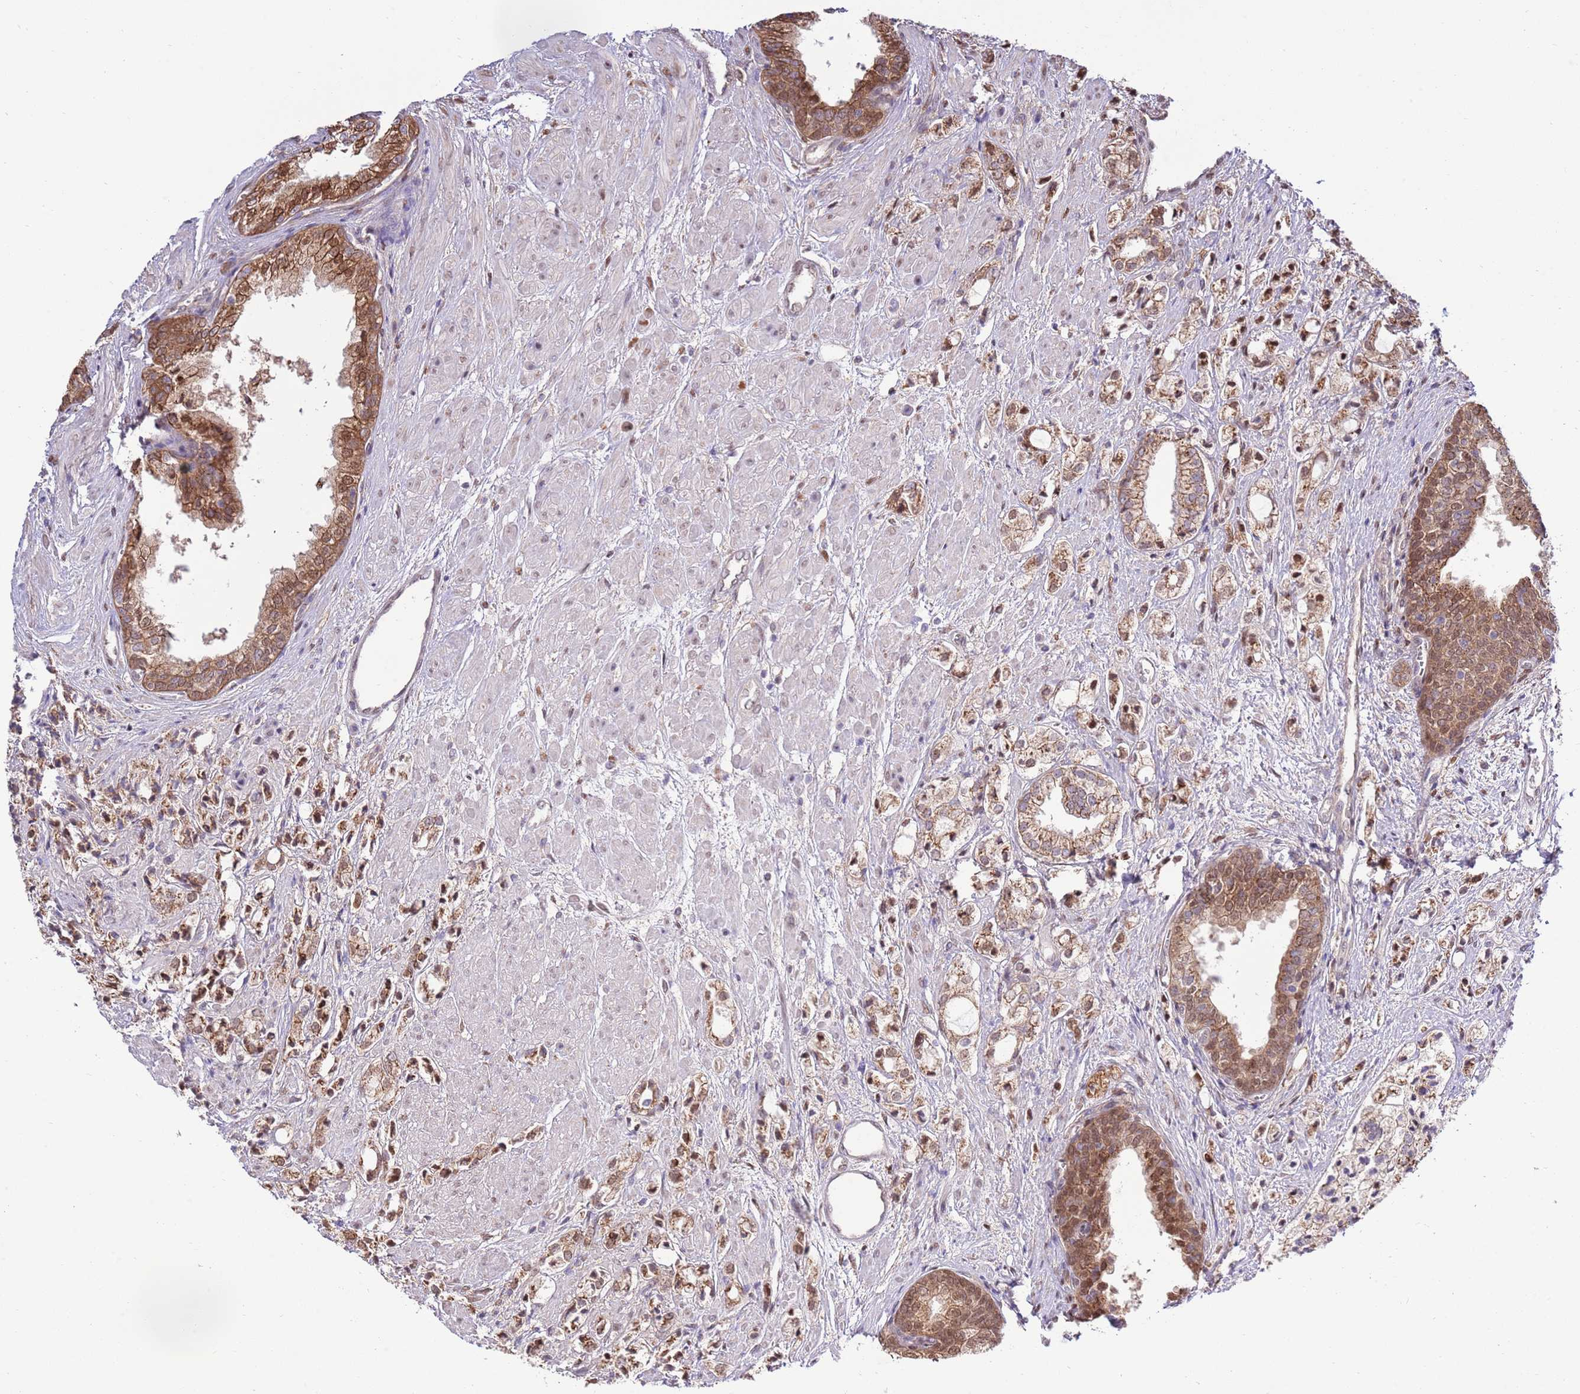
{"staining": {"intensity": "moderate", "quantity": ">75%", "location": "cytoplasmic/membranous,nuclear"}, "tissue": "prostate cancer", "cell_type": "Tumor cells", "image_type": "cancer", "snomed": [{"axis": "morphology", "description": "Adenocarcinoma, High grade"}, {"axis": "topography", "description": "Prostate"}], "caption": "Immunohistochemical staining of human prostate cancer shows moderate cytoplasmic/membranous and nuclear protein staining in about >75% of tumor cells. Nuclei are stained in blue.", "gene": "ARL2BP", "patient": {"sex": "male", "age": 50}}